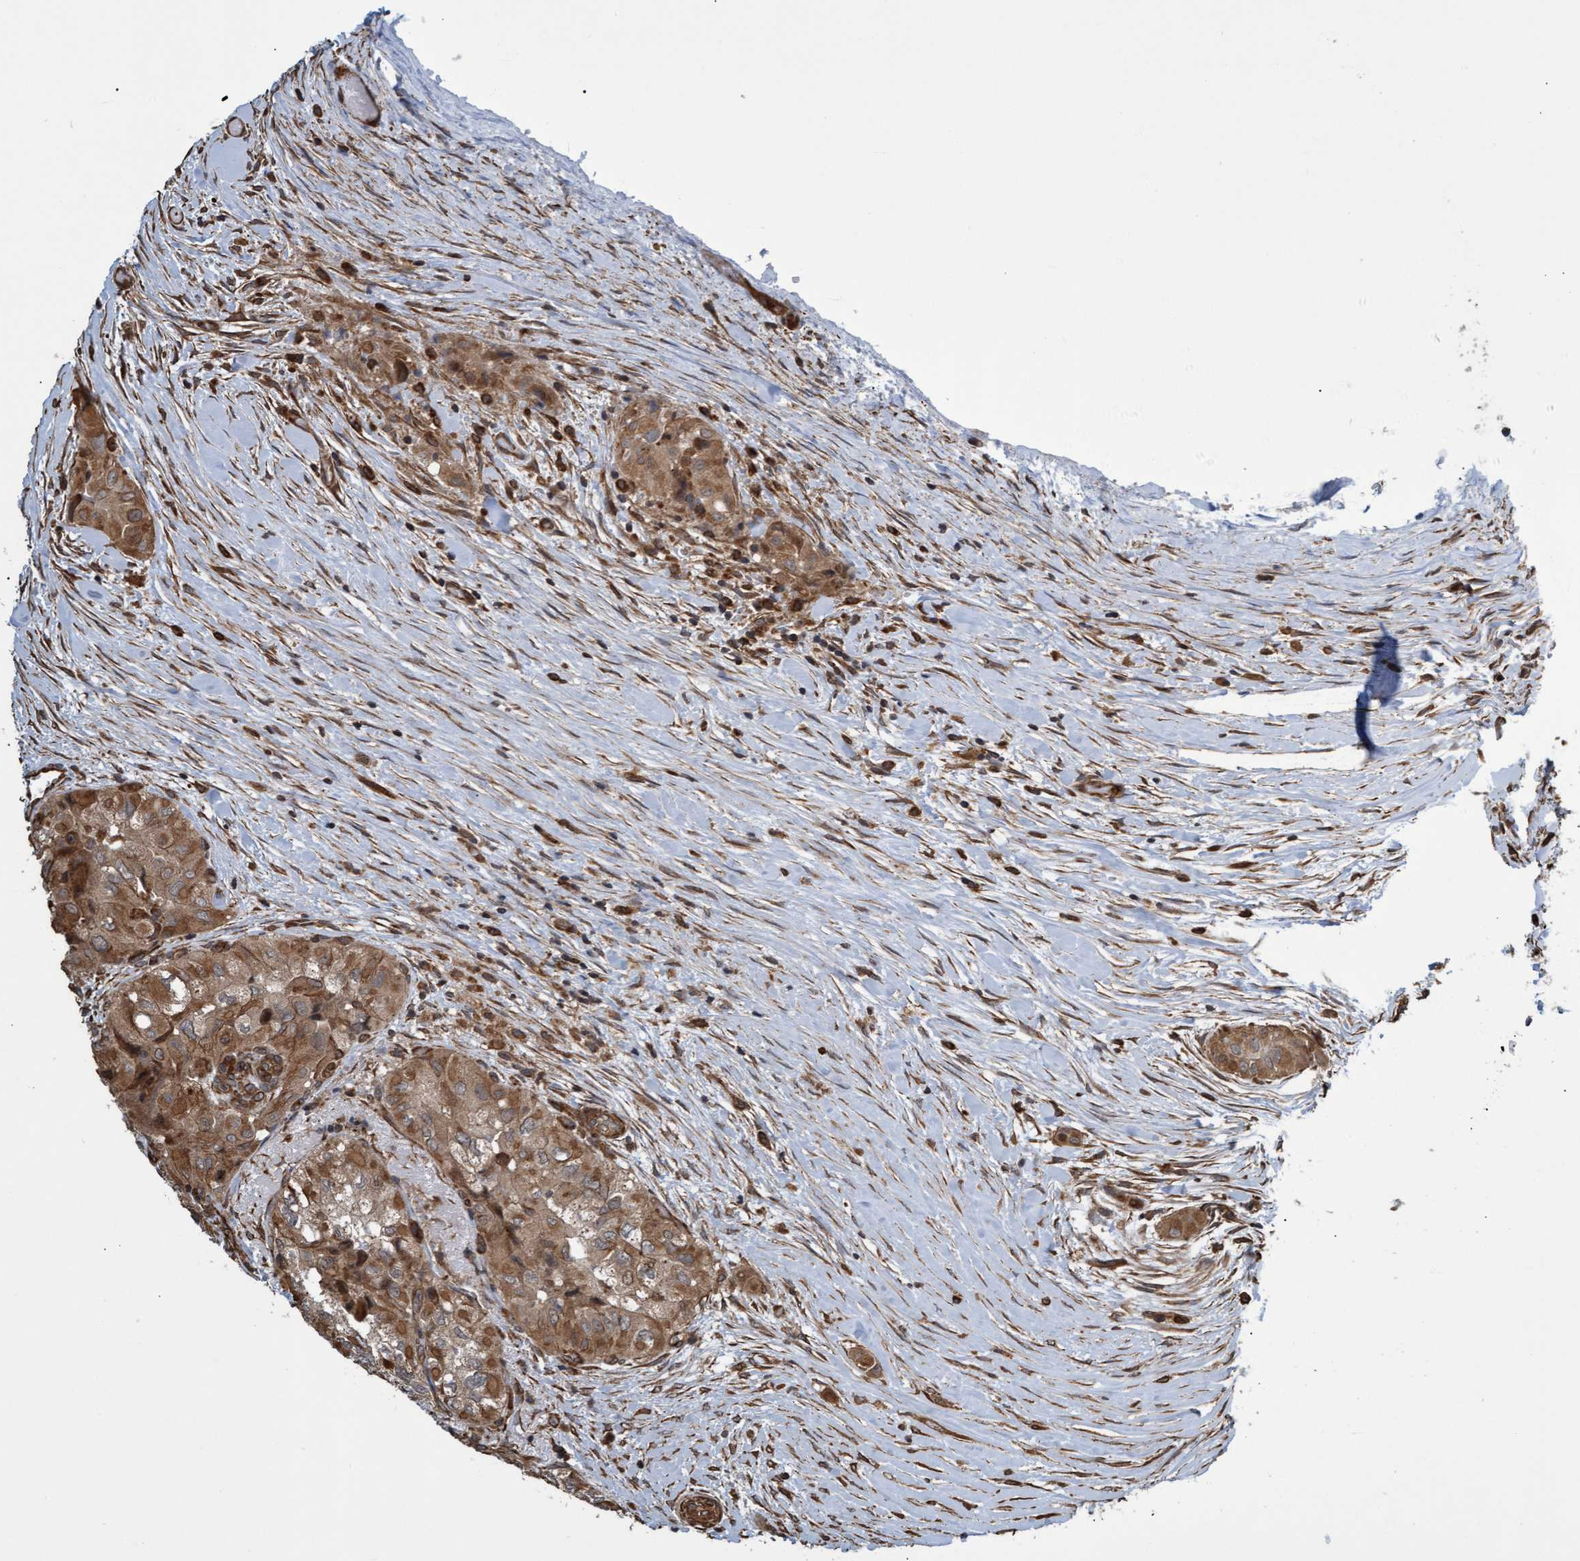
{"staining": {"intensity": "moderate", "quantity": ">75%", "location": "cytoplasmic/membranous"}, "tissue": "thyroid cancer", "cell_type": "Tumor cells", "image_type": "cancer", "snomed": [{"axis": "morphology", "description": "Papillary adenocarcinoma, NOS"}, {"axis": "topography", "description": "Thyroid gland"}], "caption": "This photomicrograph displays IHC staining of human thyroid cancer, with medium moderate cytoplasmic/membranous positivity in about >75% of tumor cells.", "gene": "TNFRSF10B", "patient": {"sex": "female", "age": 59}}